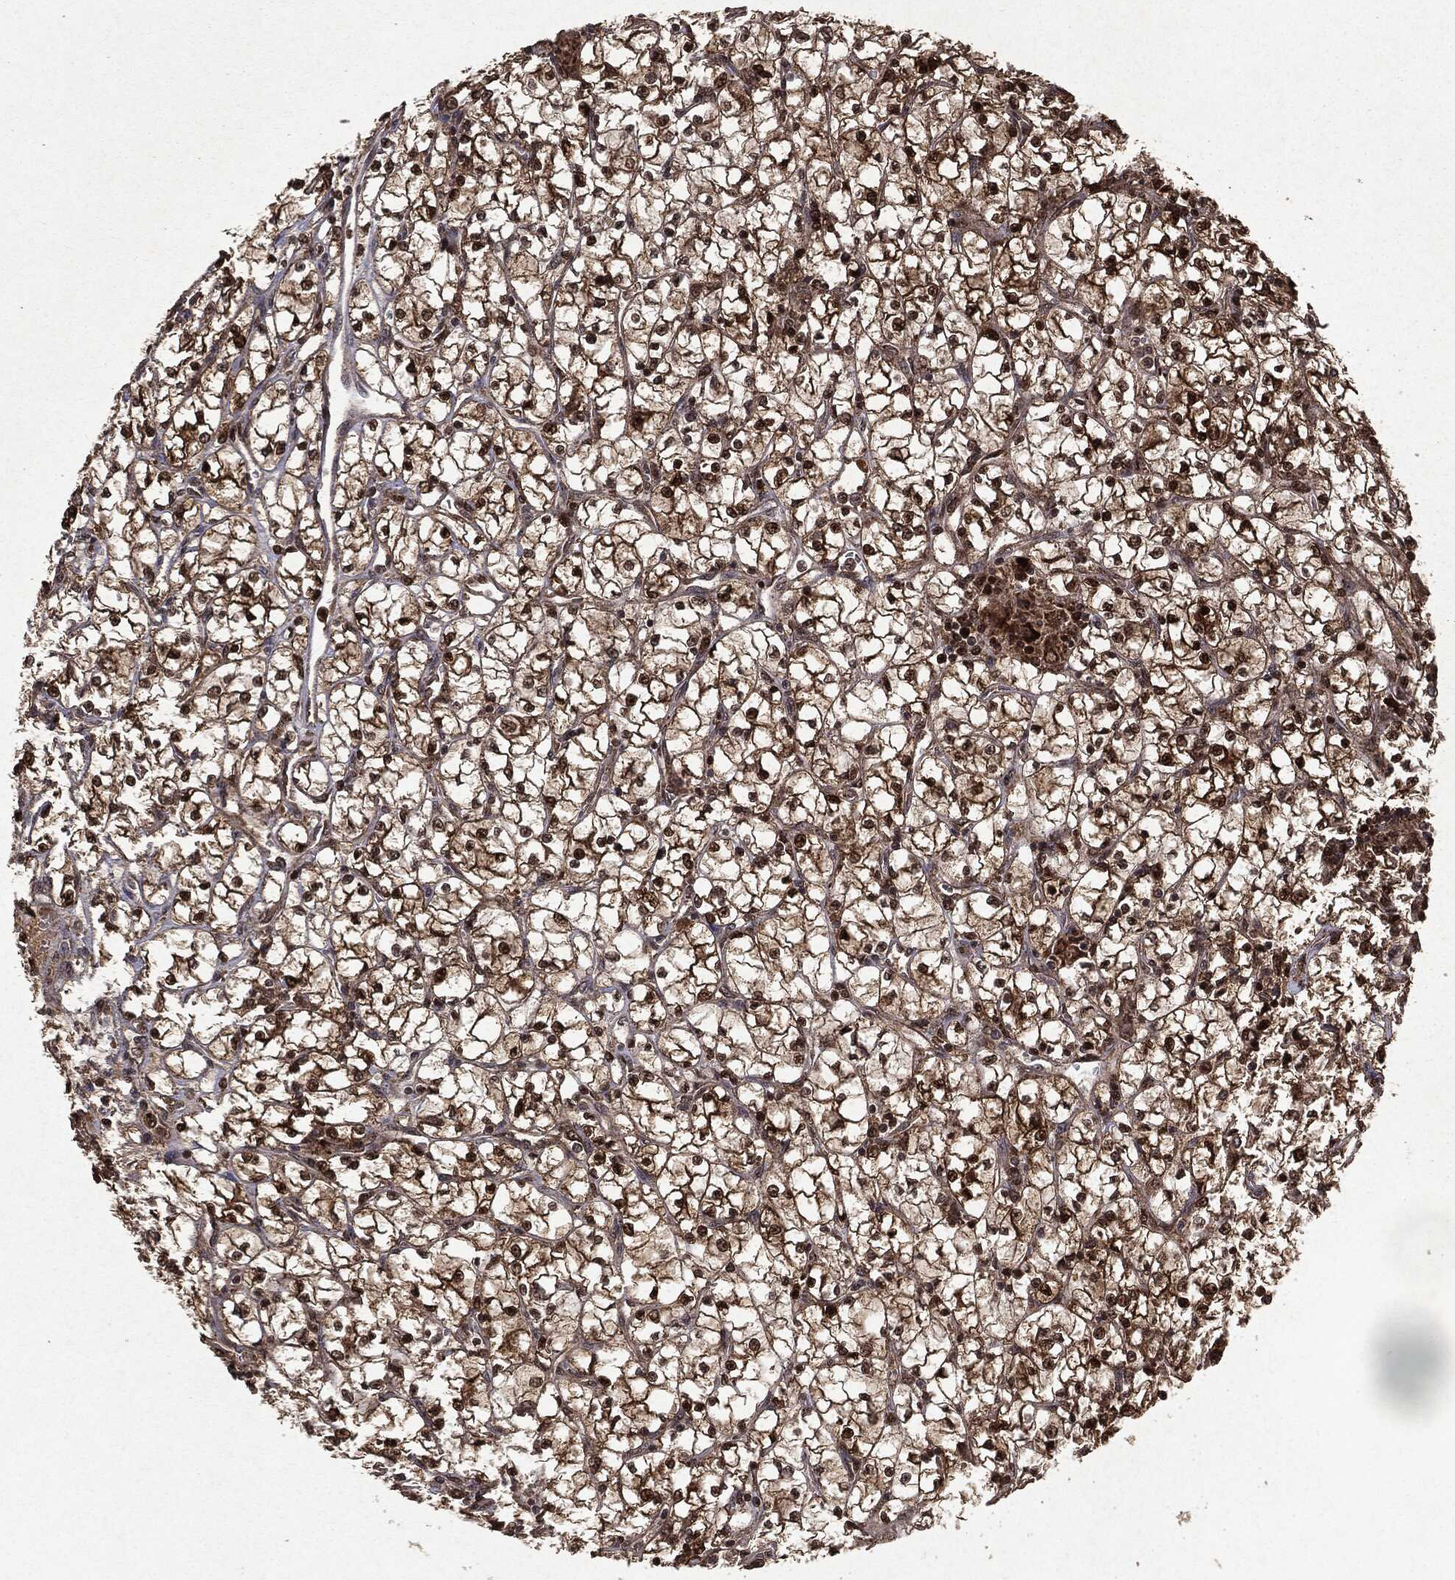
{"staining": {"intensity": "strong", "quantity": ">75%", "location": "cytoplasmic/membranous,nuclear"}, "tissue": "renal cancer", "cell_type": "Tumor cells", "image_type": "cancer", "snomed": [{"axis": "morphology", "description": "Adenocarcinoma, NOS"}, {"axis": "topography", "description": "Kidney"}], "caption": "Adenocarcinoma (renal) tissue reveals strong cytoplasmic/membranous and nuclear positivity in approximately >75% of tumor cells (DAB = brown stain, brightfield microscopy at high magnification).", "gene": "PEBP1", "patient": {"sex": "female", "age": 64}}